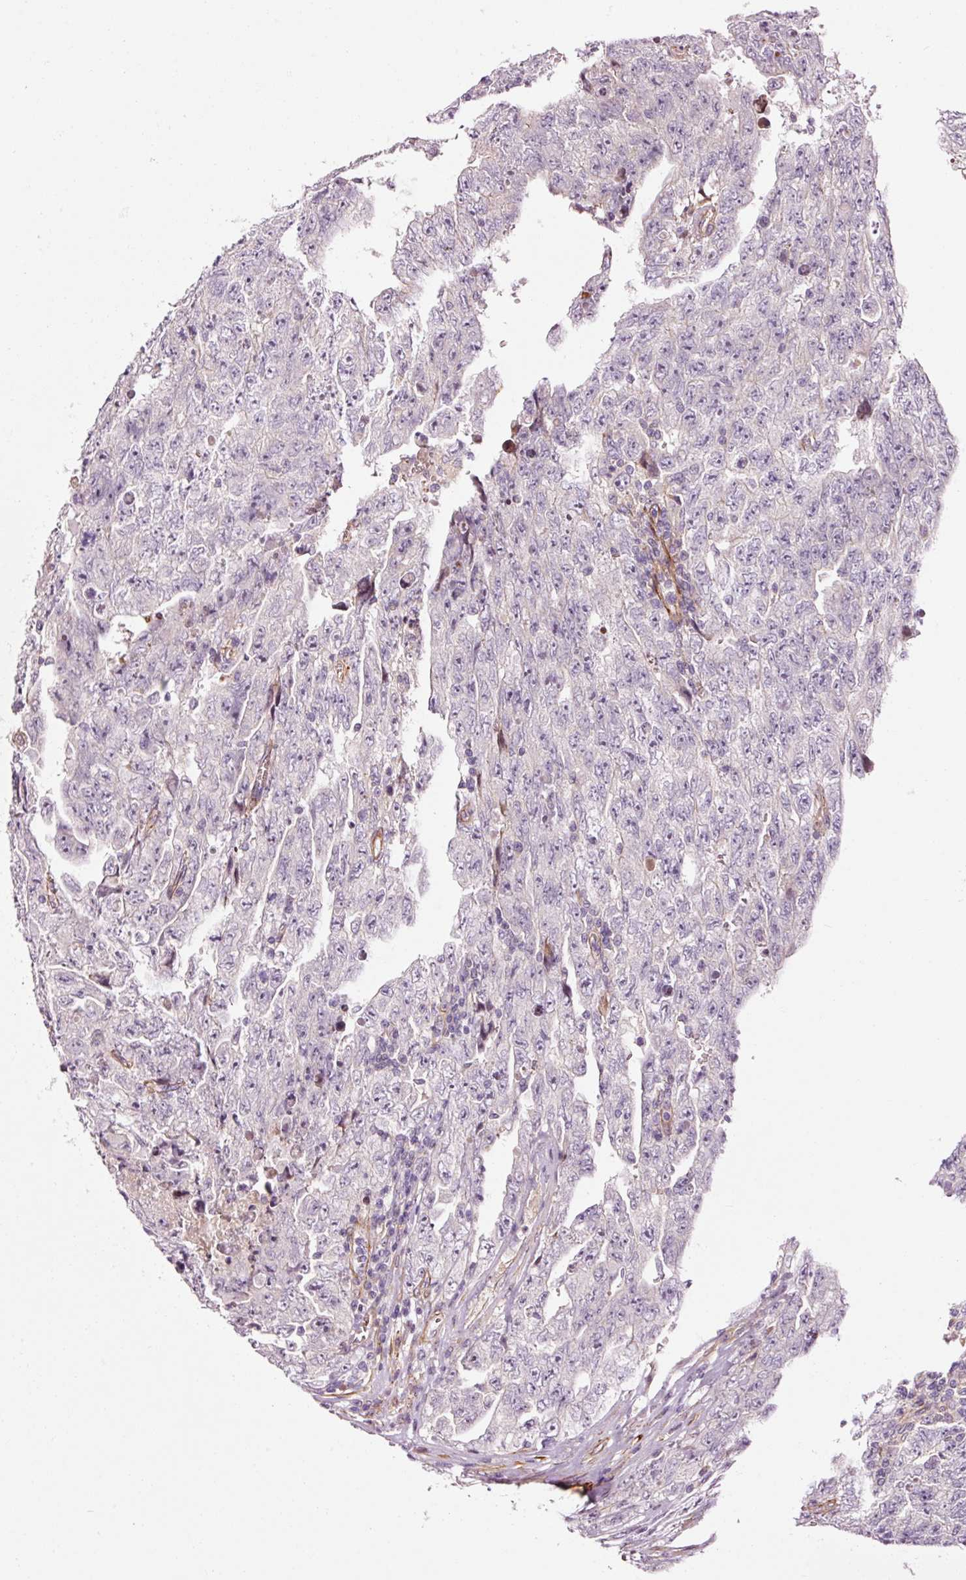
{"staining": {"intensity": "negative", "quantity": "none", "location": "none"}, "tissue": "testis cancer", "cell_type": "Tumor cells", "image_type": "cancer", "snomed": [{"axis": "morphology", "description": "Carcinoma, Embryonal, NOS"}, {"axis": "topography", "description": "Testis"}], "caption": "Tumor cells show no significant positivity in testis cancer.", "gene": "ANKRD20A1", "patient": {"sex": "male", "age": 28}}